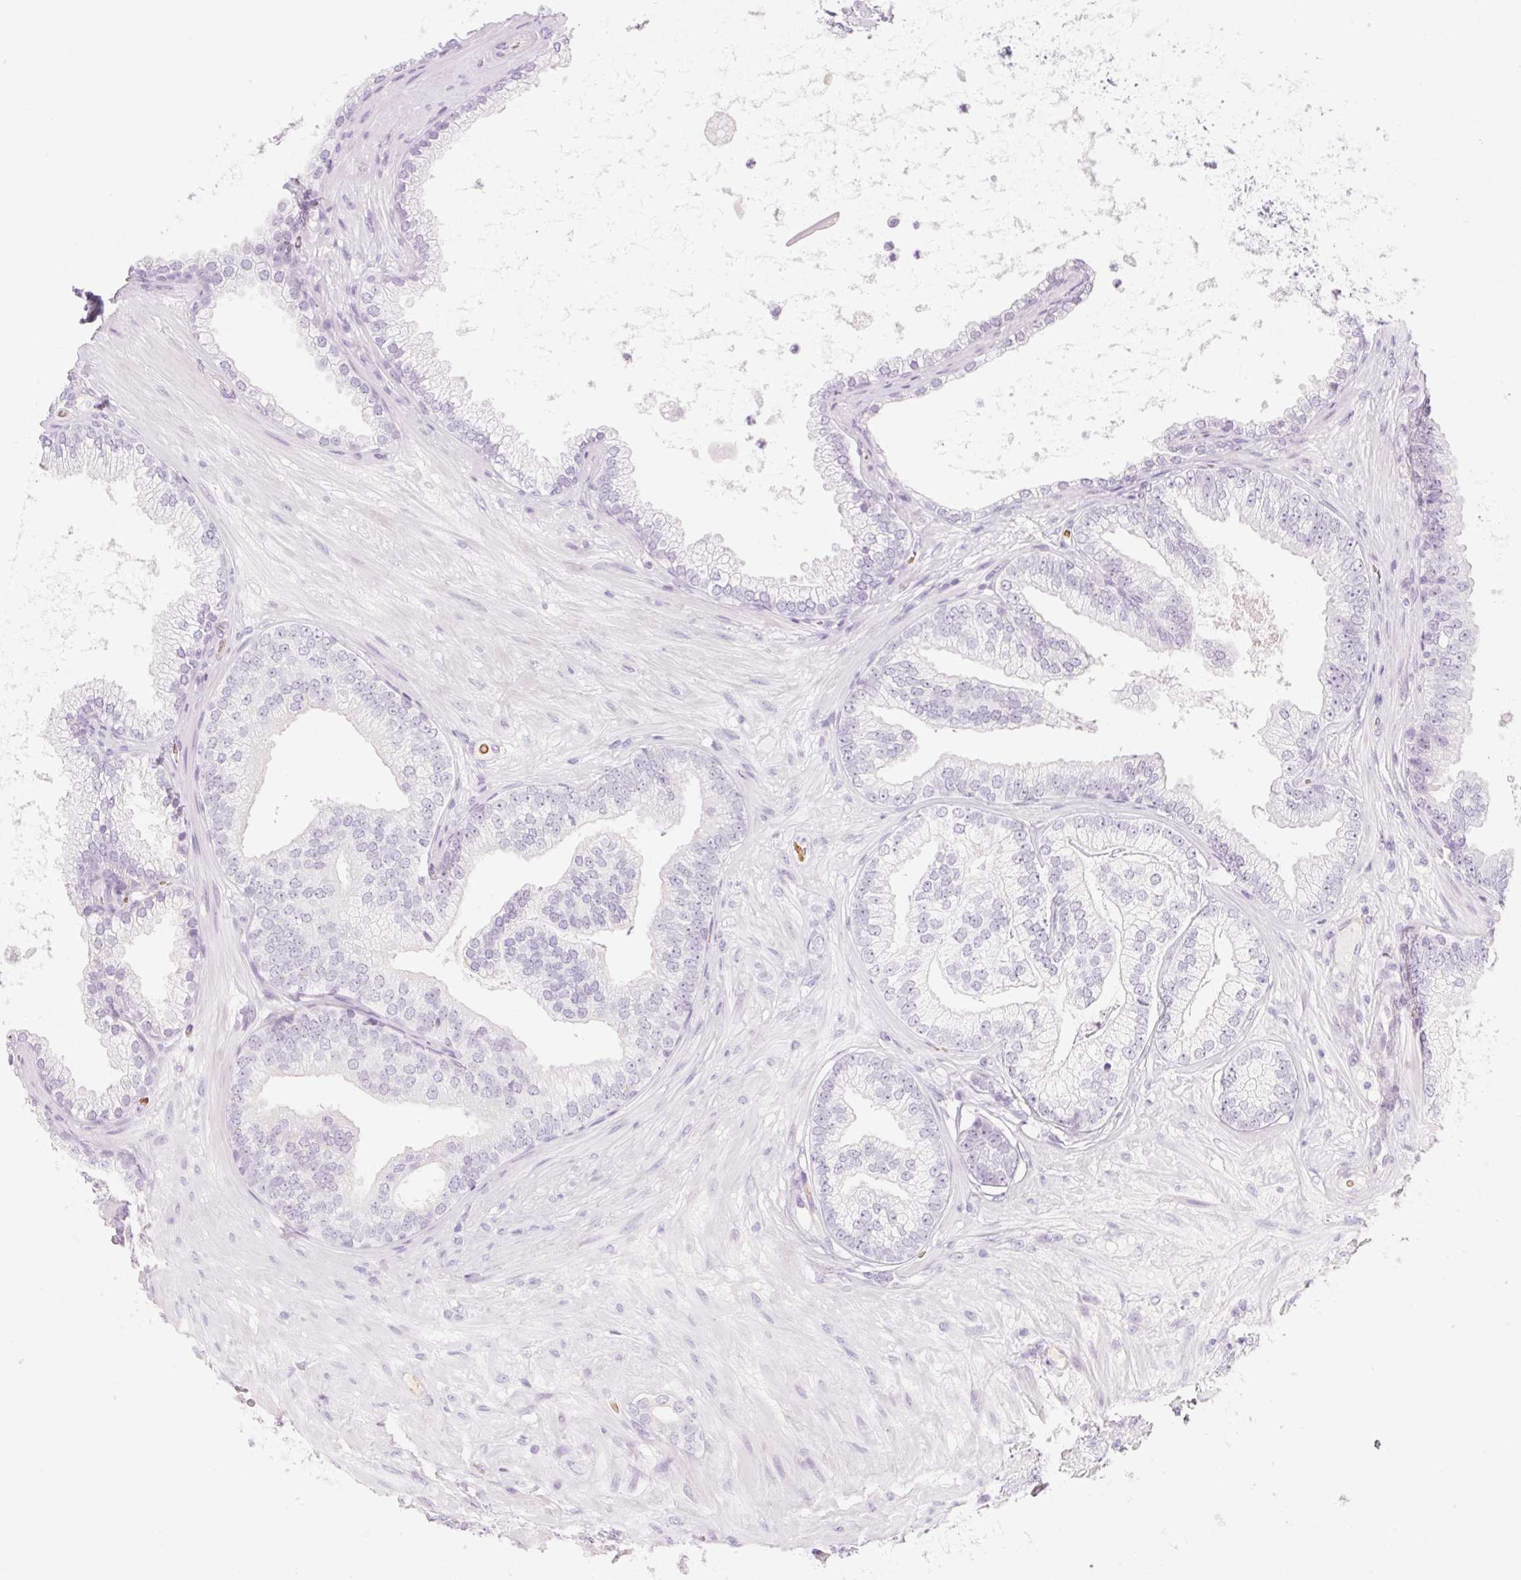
{"staining": {"intensity": "negative", "quantity": "none", "location": "none"}, "tissue": "prostate cancer", "cell_type": "Tumor cells", "image_type": "cancer", "snomed": [{"axis": "morphology", "description": "Adenocarcinoma, Low grade"}, {"axis": "topography", "description": "Prostate"}], "caption": "Image shows no significant protein positivity in tumor cells of prostate adenocarcinoma (low-grade).", "gene": "TAF1L", "patient": {"sex": "male", "age": 61}}